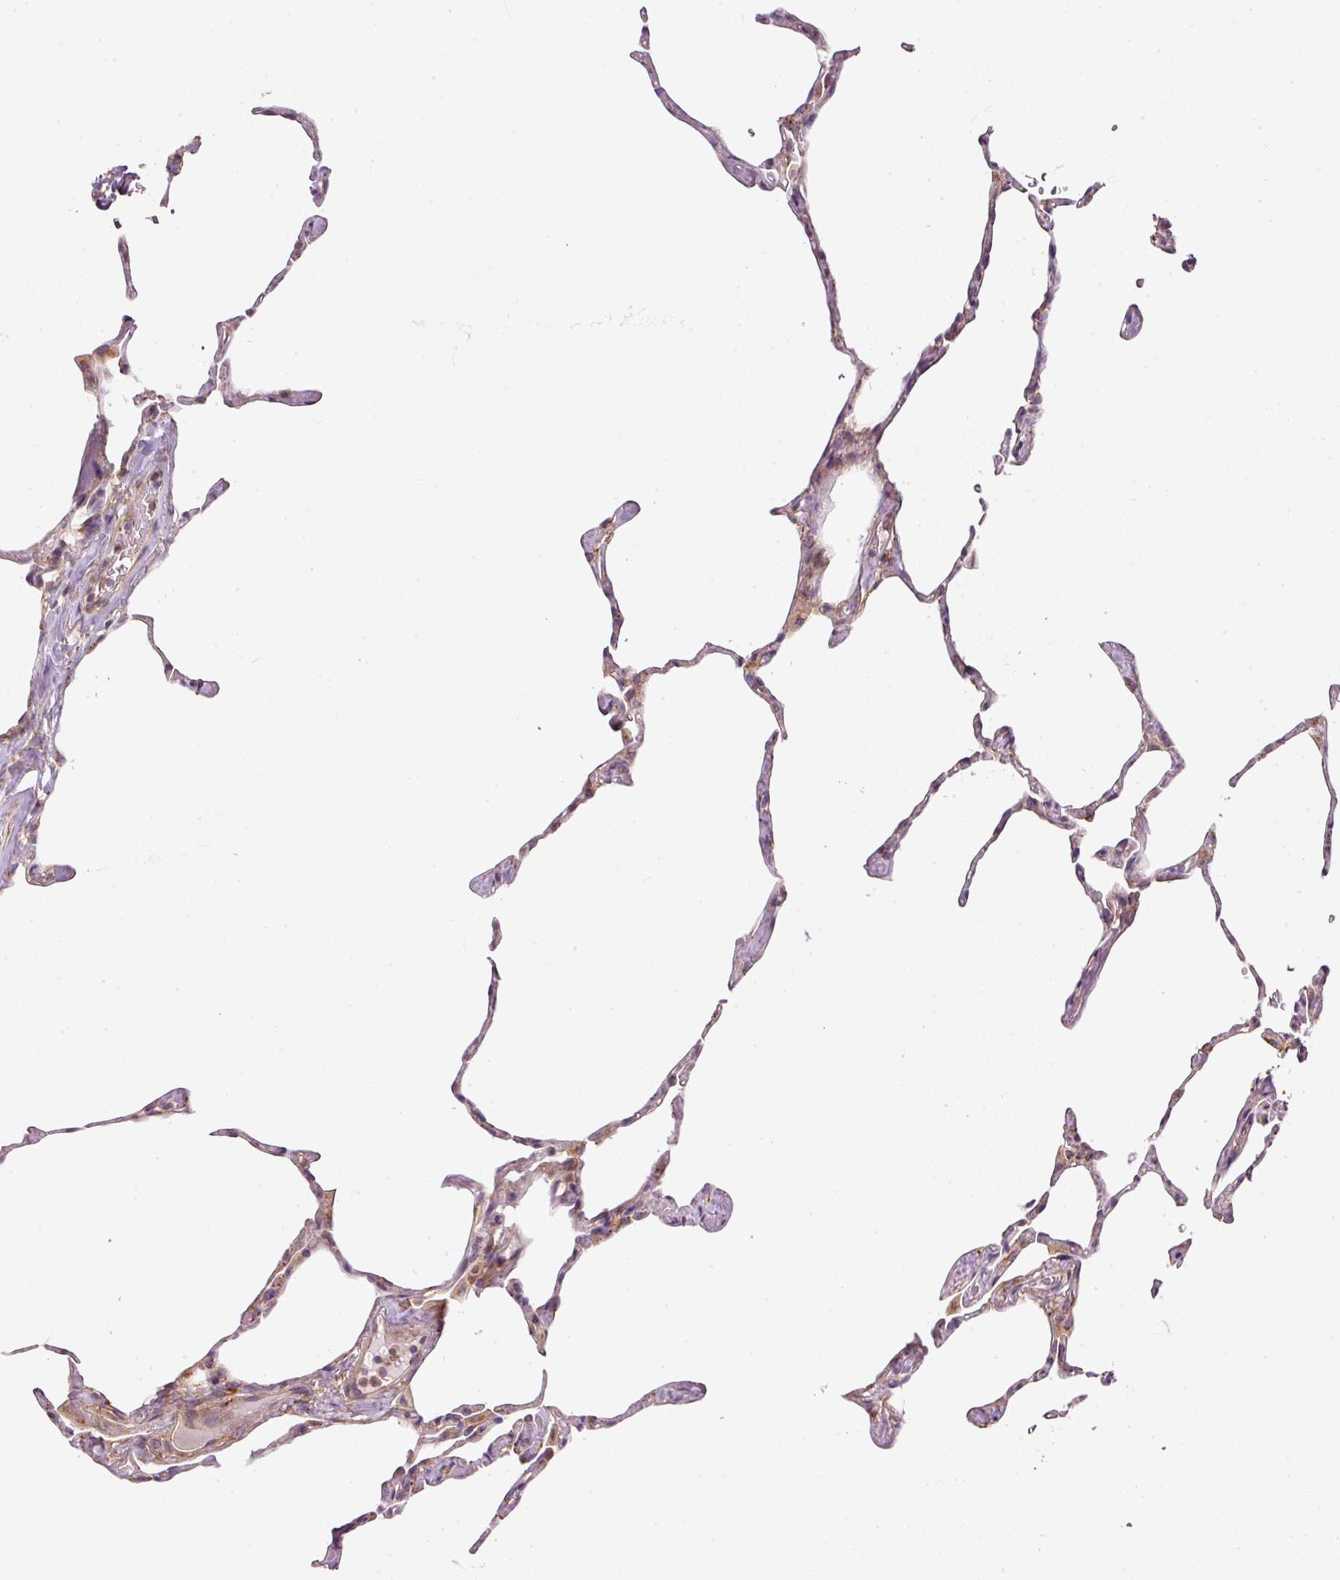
{"staining": {"intensity": "moderate", "quantity": "25%-75%", "location": "cytoplasmic/membranous"}, "tissue": "lung", "cell_type": "Alveolar cells", "image_type": "normal", "snomed": [{"axis": "morphology", "description": "Normal tissue, NOS"}, {"axis": "topography", "description": "Lung"}], "caption": "Protein analysis of unremarkable lung demonstrates moderate cytoplasmic/membranous expression in about 25%-75% of alveolar cells.", "gene": "TBC1D2B", "patient": {"sex": "male", "age": 65}}